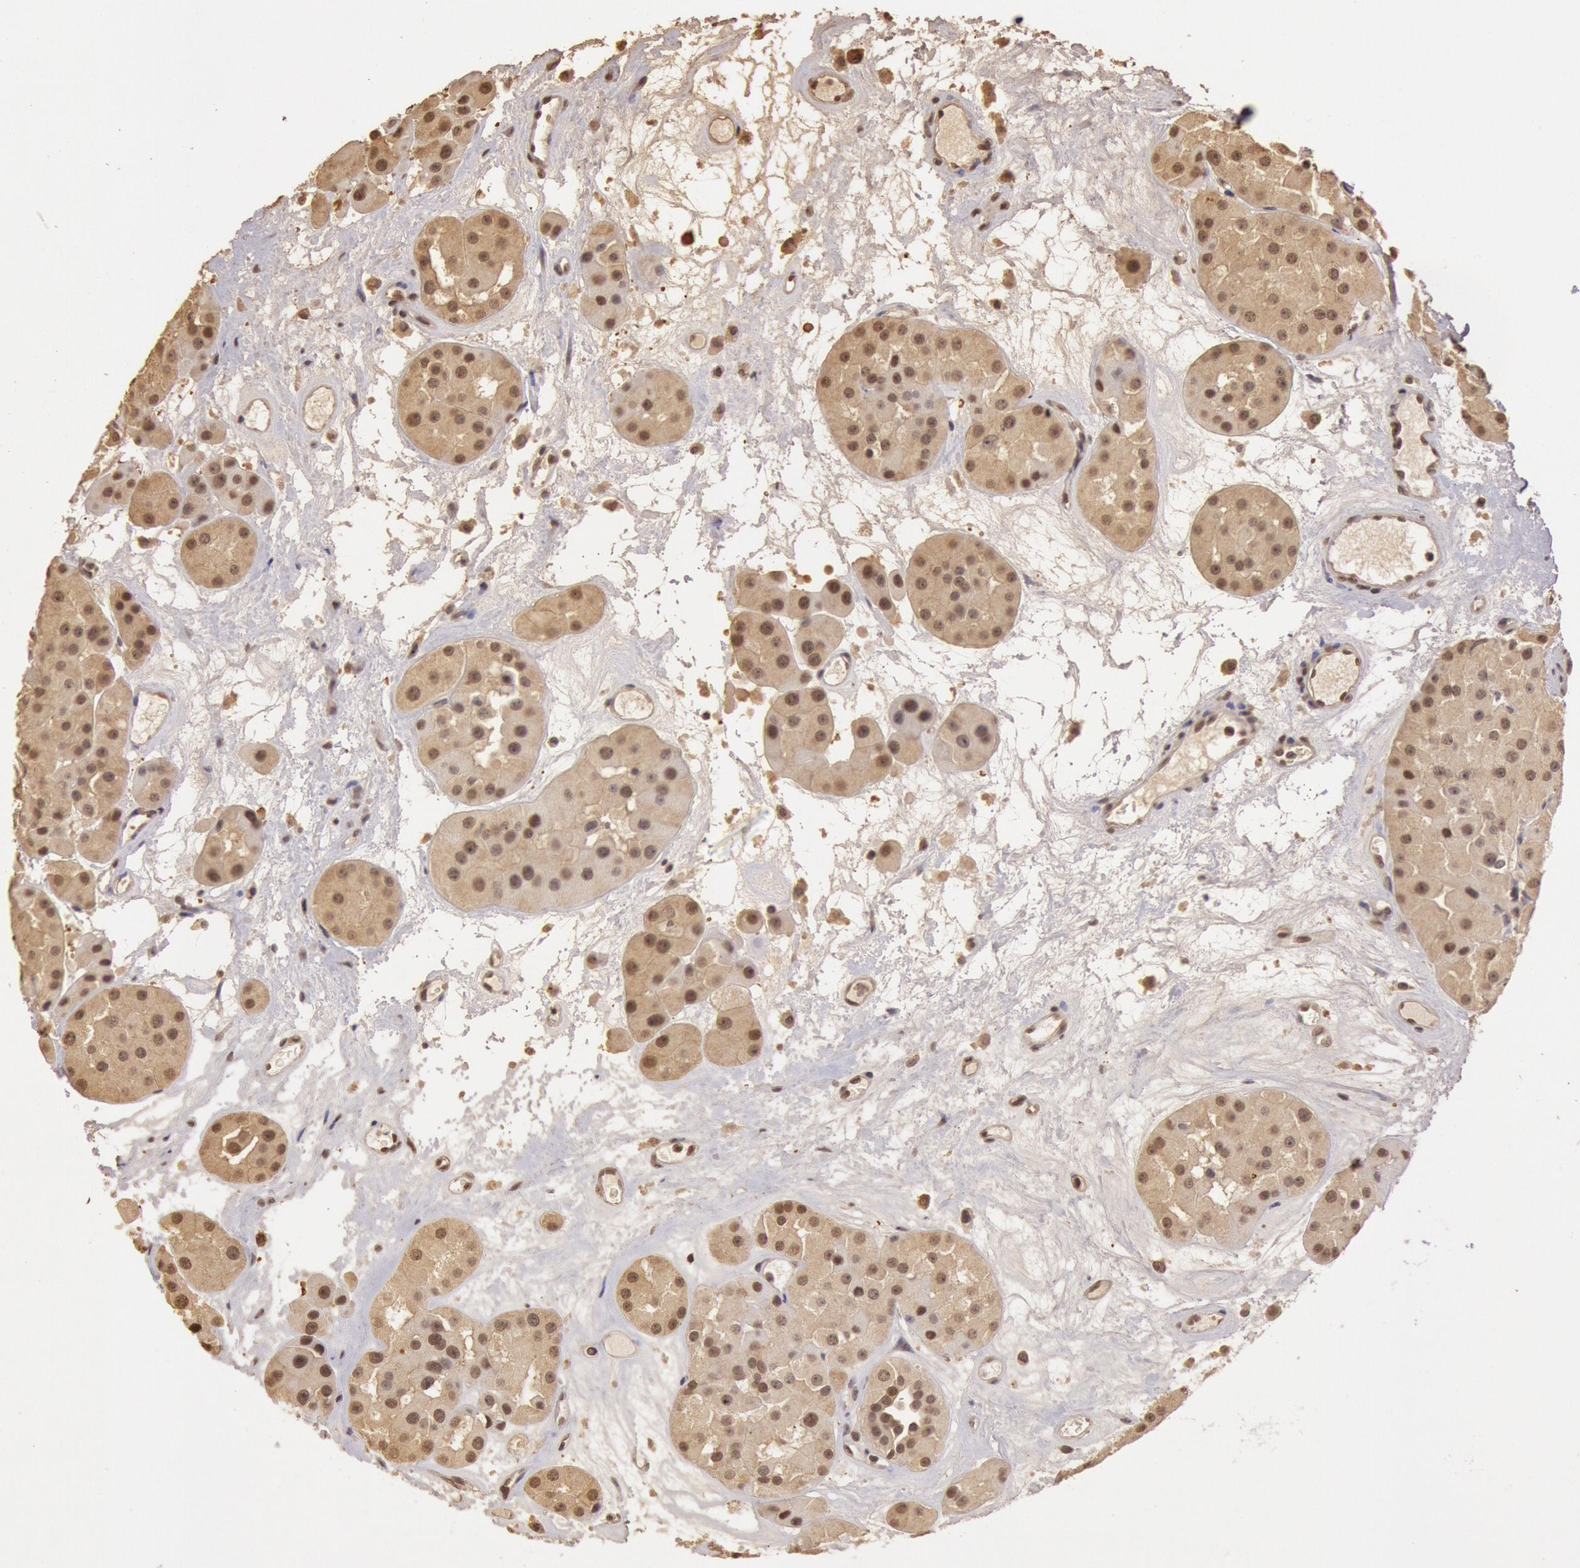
{"staining": {"intensity": "weak", "quantity": ">75%", "location": "cytoplasmic/membranous,nuclear"}, "tissue": "renal cancer", "cell_type": "Tumor cells", "image_type": "cancer", "snomed": [{"axis": "morphology", "description": "Adenocarcinoma, uncertain malignant potential"}, {"axis": "topography", "description": "Kidney"}], "caption": "Immunohistochemical staining of renal cancer (adenocarcinoma,  uncertain malignant potential) displays low levels of weak cytoplasmic/membranous and nuclear protein expression in about >75% of tumor cells. Using DAB (3,3'-diaminobenzidine) (brown) and hematoxylin (blue) stains, captured at high magnification using brightfield microscopy.", "gene": "SOD1", "patient": {"sex": "male", "age": 63}}